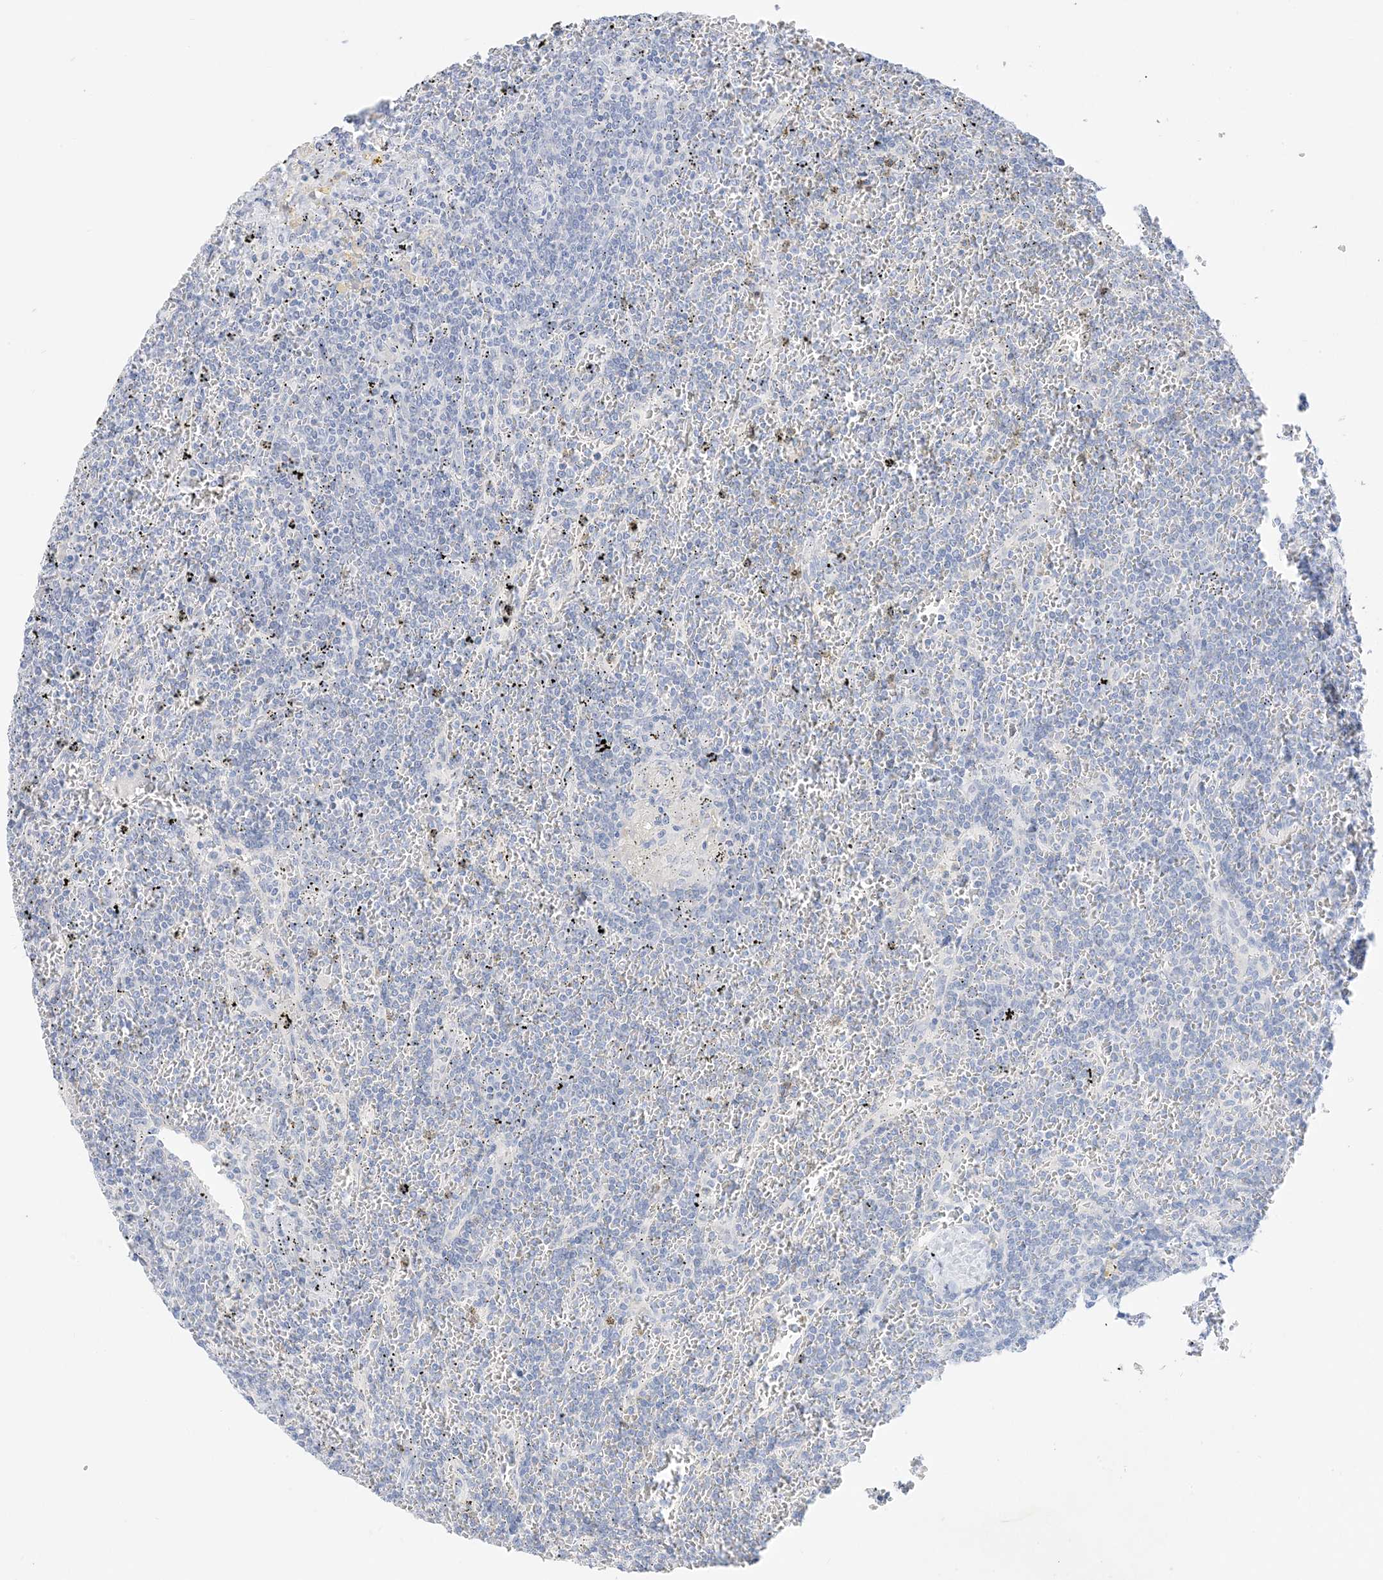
{"staining": {"intensity": "negative", "quantity": "none", "location": "none"}, "tissue": "lymphoma", "cell_type": "Tumor cells", "image_type": "cancer", "snomed": [{"axis": "morphology", "description": "Malignant lymphoma, non-Hodgkin's type, Low grade"}, {"axis": "topography", "description": "Spleen"}], "caption": "The IHC micrograph has no significant staining in tumor cells of lymphoma tissue. (DAB IHC with hematoxylin counter stain).", "gene": "MUC17", "patient": {"sex": "female", "age": 19}}